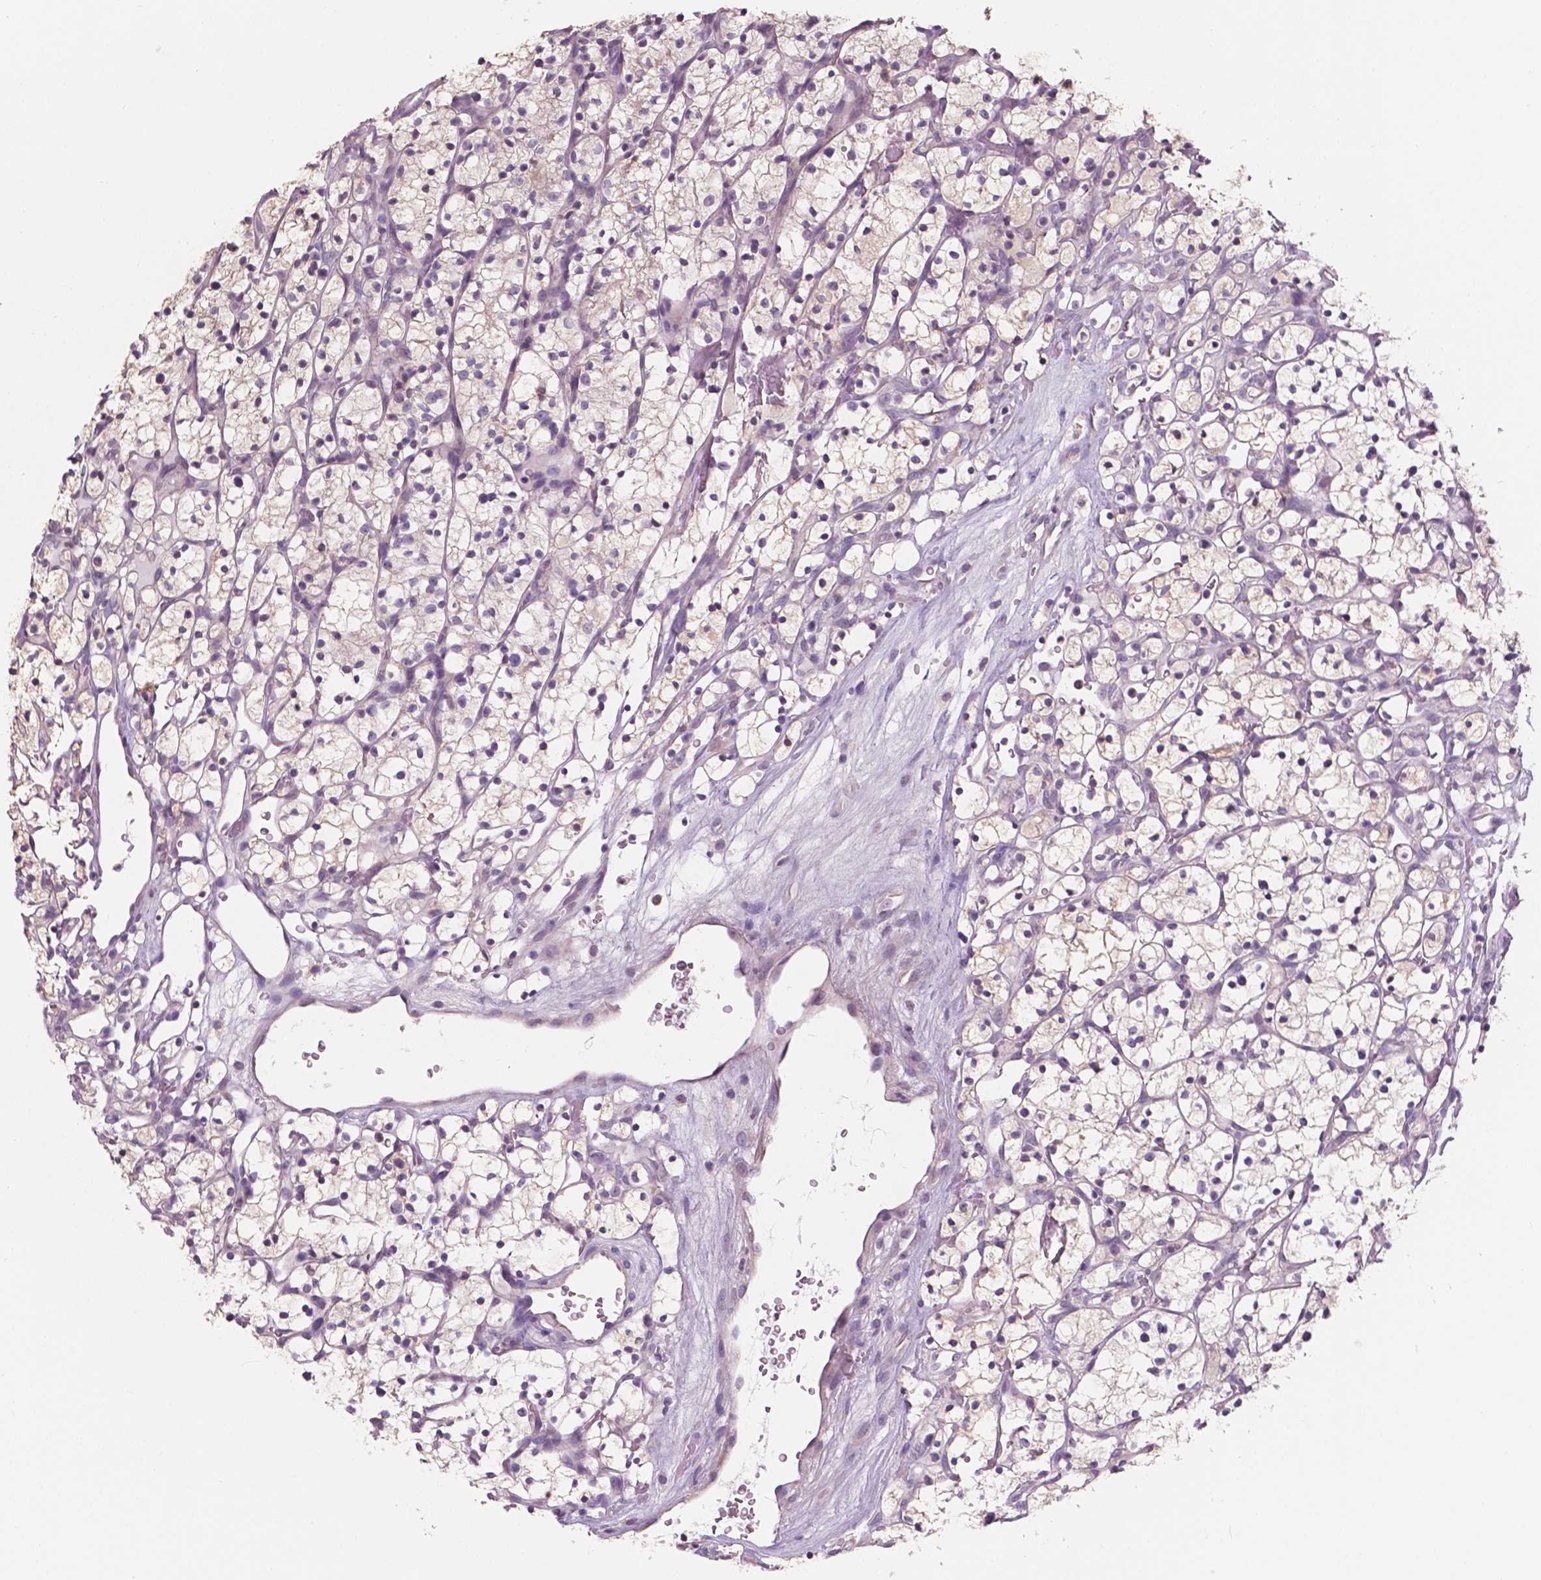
{"staining": {"intensity": "negative", "quantity": "none", "location": "none"}, "tissue": "renal cancer", "cell_type": "Tumor cells", "image_type": "cancer", "snomed": [{"axis": "morphology", "description": "Adenocarcinoma, NOS"}, {"axis": "topography", "description": "Kidney"}], "caption": "Tumor cells show no significant staining in adenocarcinoma (renal).", "gene": "SBSN", "patient": {"sex": "female", "age": 64}}